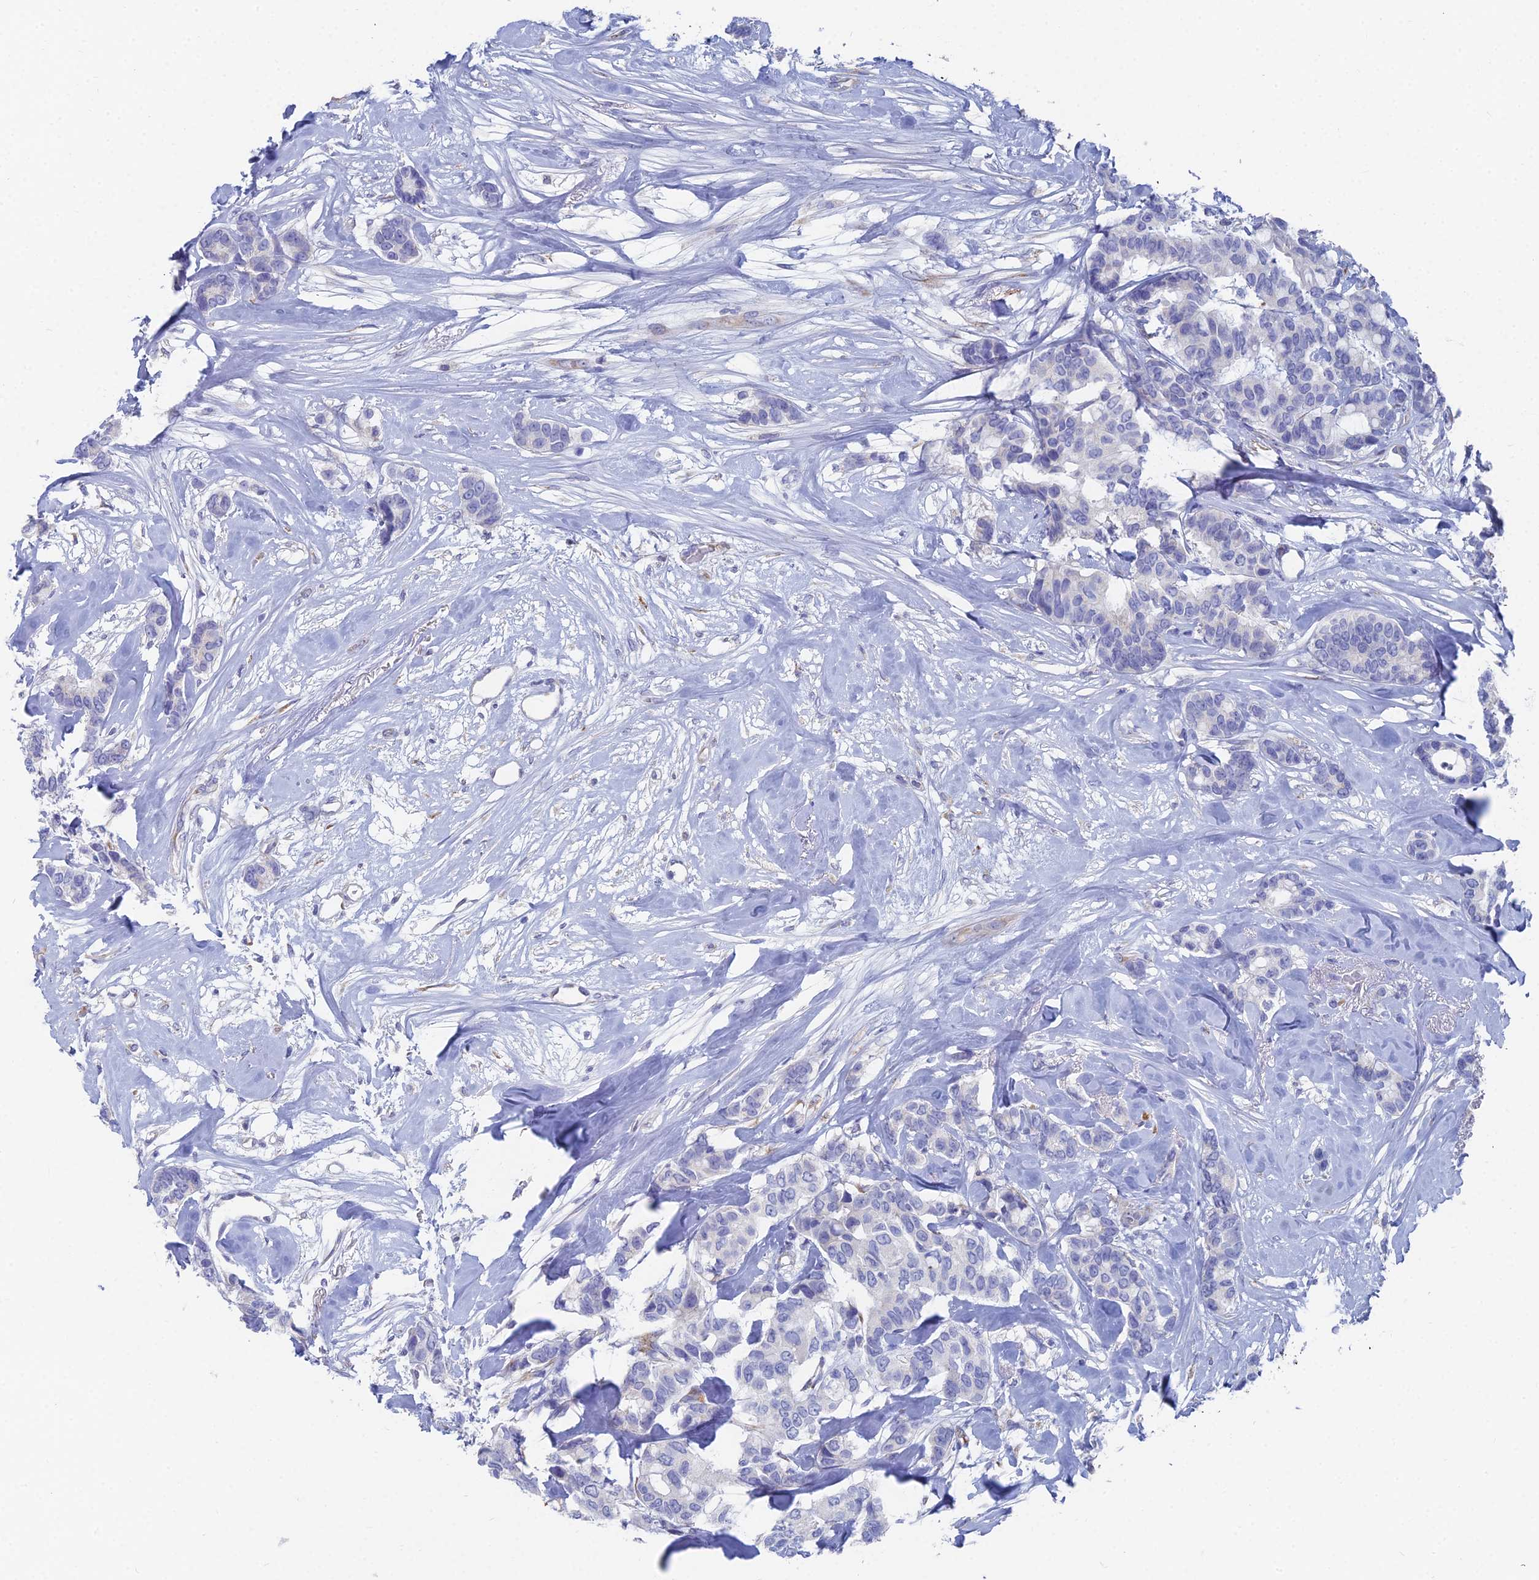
{"staining": {"intensity": "negative", "quantity": "none", "location": "none"}, "tissue": "breast cancer", "cell_type": "Tumor cells", "image_type": "cancer", "snomed": [{"axis": "morphology", "description": "Duct carcinoma"}, {"axis": "topography", "description": "Breast"}], "caption": "This is an IHC photomicrograph of human breast cancer (invasive ductal carcinoma). There is no positivity in tumor cells.", "gene": "TNNT3", "patient": {"sex": "female", "age": 87}}